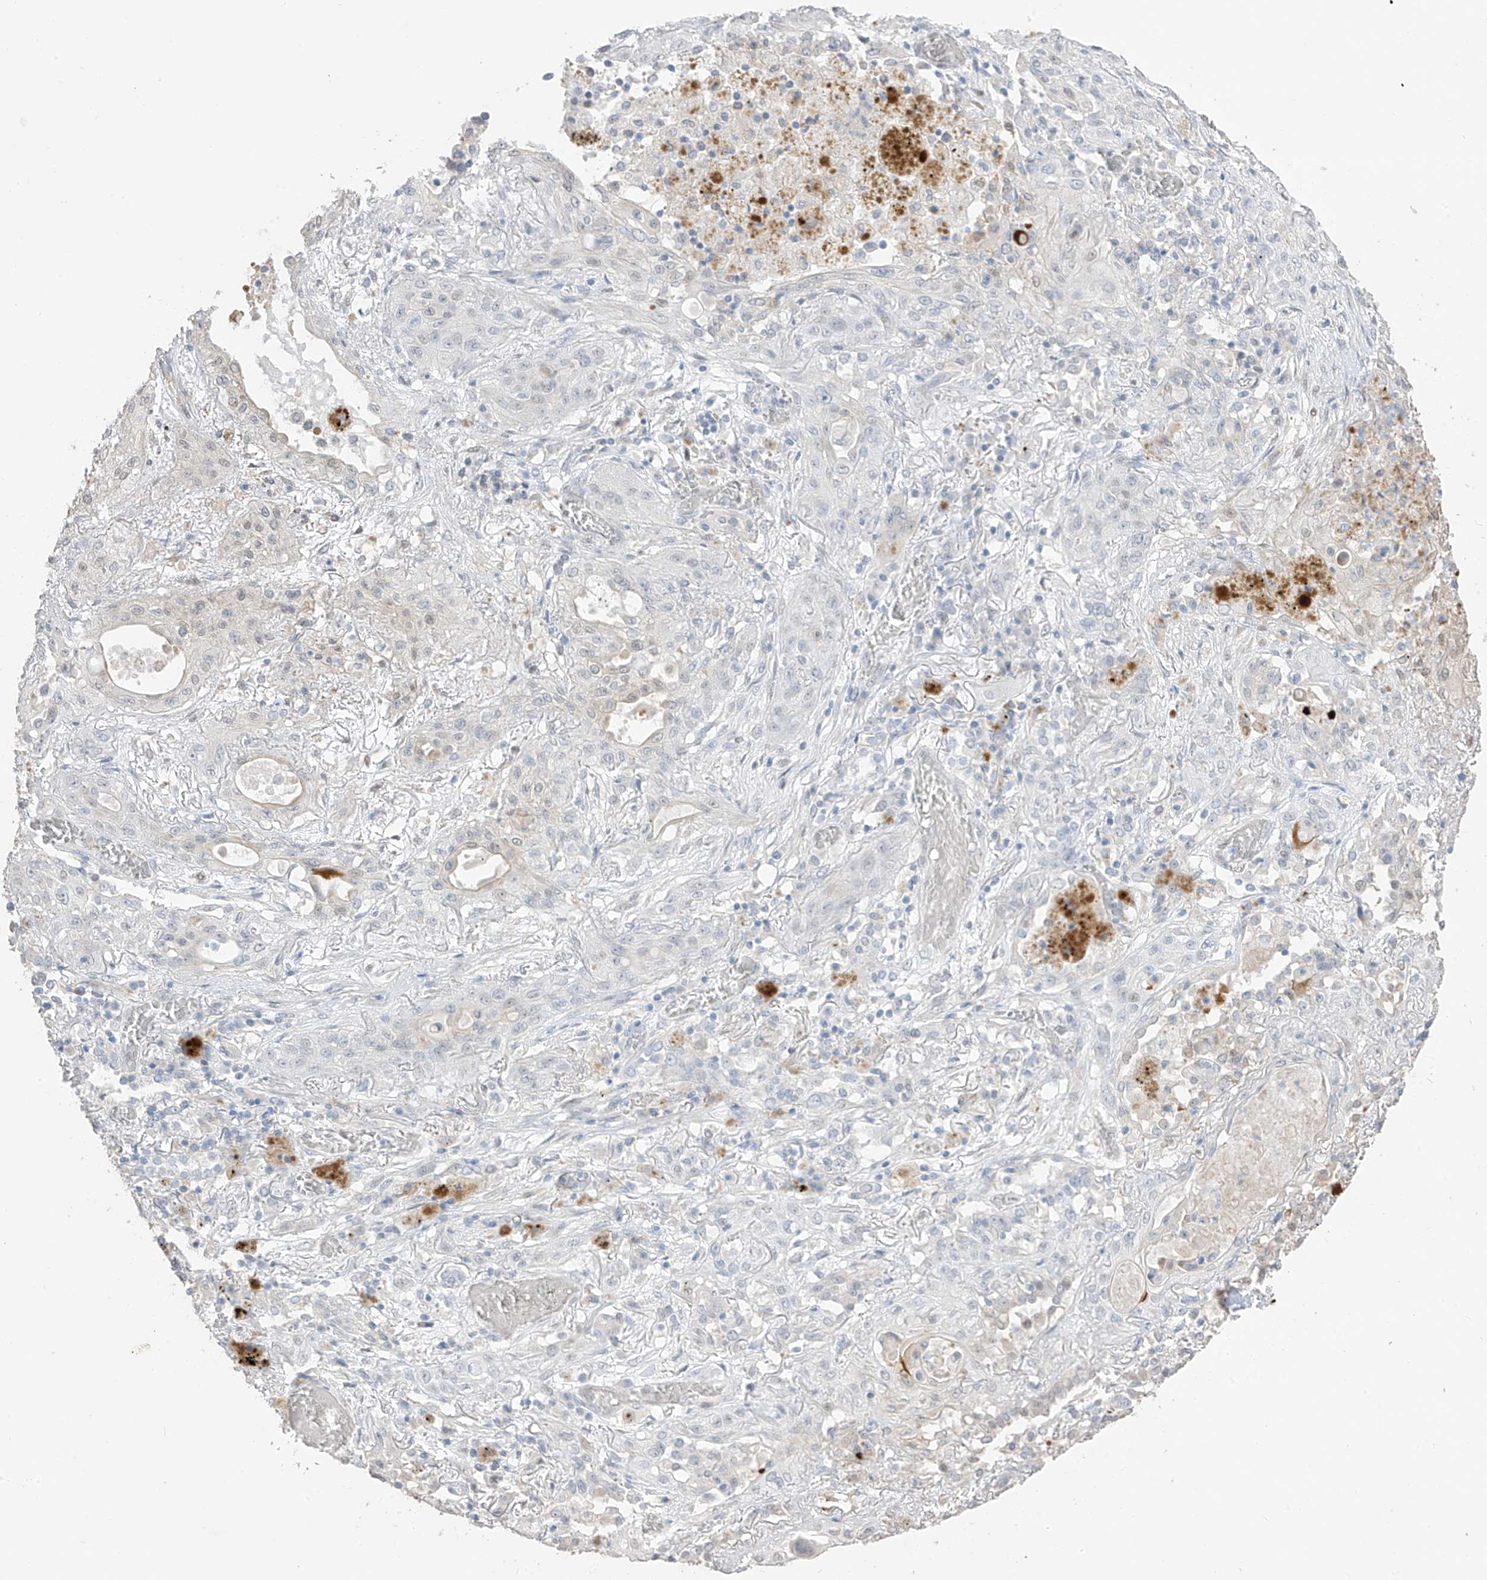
{"staining": {"intensity": "negative", "quantity": "none", "location": "none"}, "tissue": "lung cancer", "cell_type": "Tumor cells", "image_type": "cancer", "snomed": [{"axis": "morphology", "description": "Squamous cell carcinoma, NOS"}, {"axis": "topography", "description": "Lung"}], "caption": "Tumor cells are negative for brown protein staining in lung cancer (squamous cell carcinoma). (DAB immunohistochemistry, high magnification).", "gene": "ASPRV1", "patient": {"sex": "female", "age": 47}}